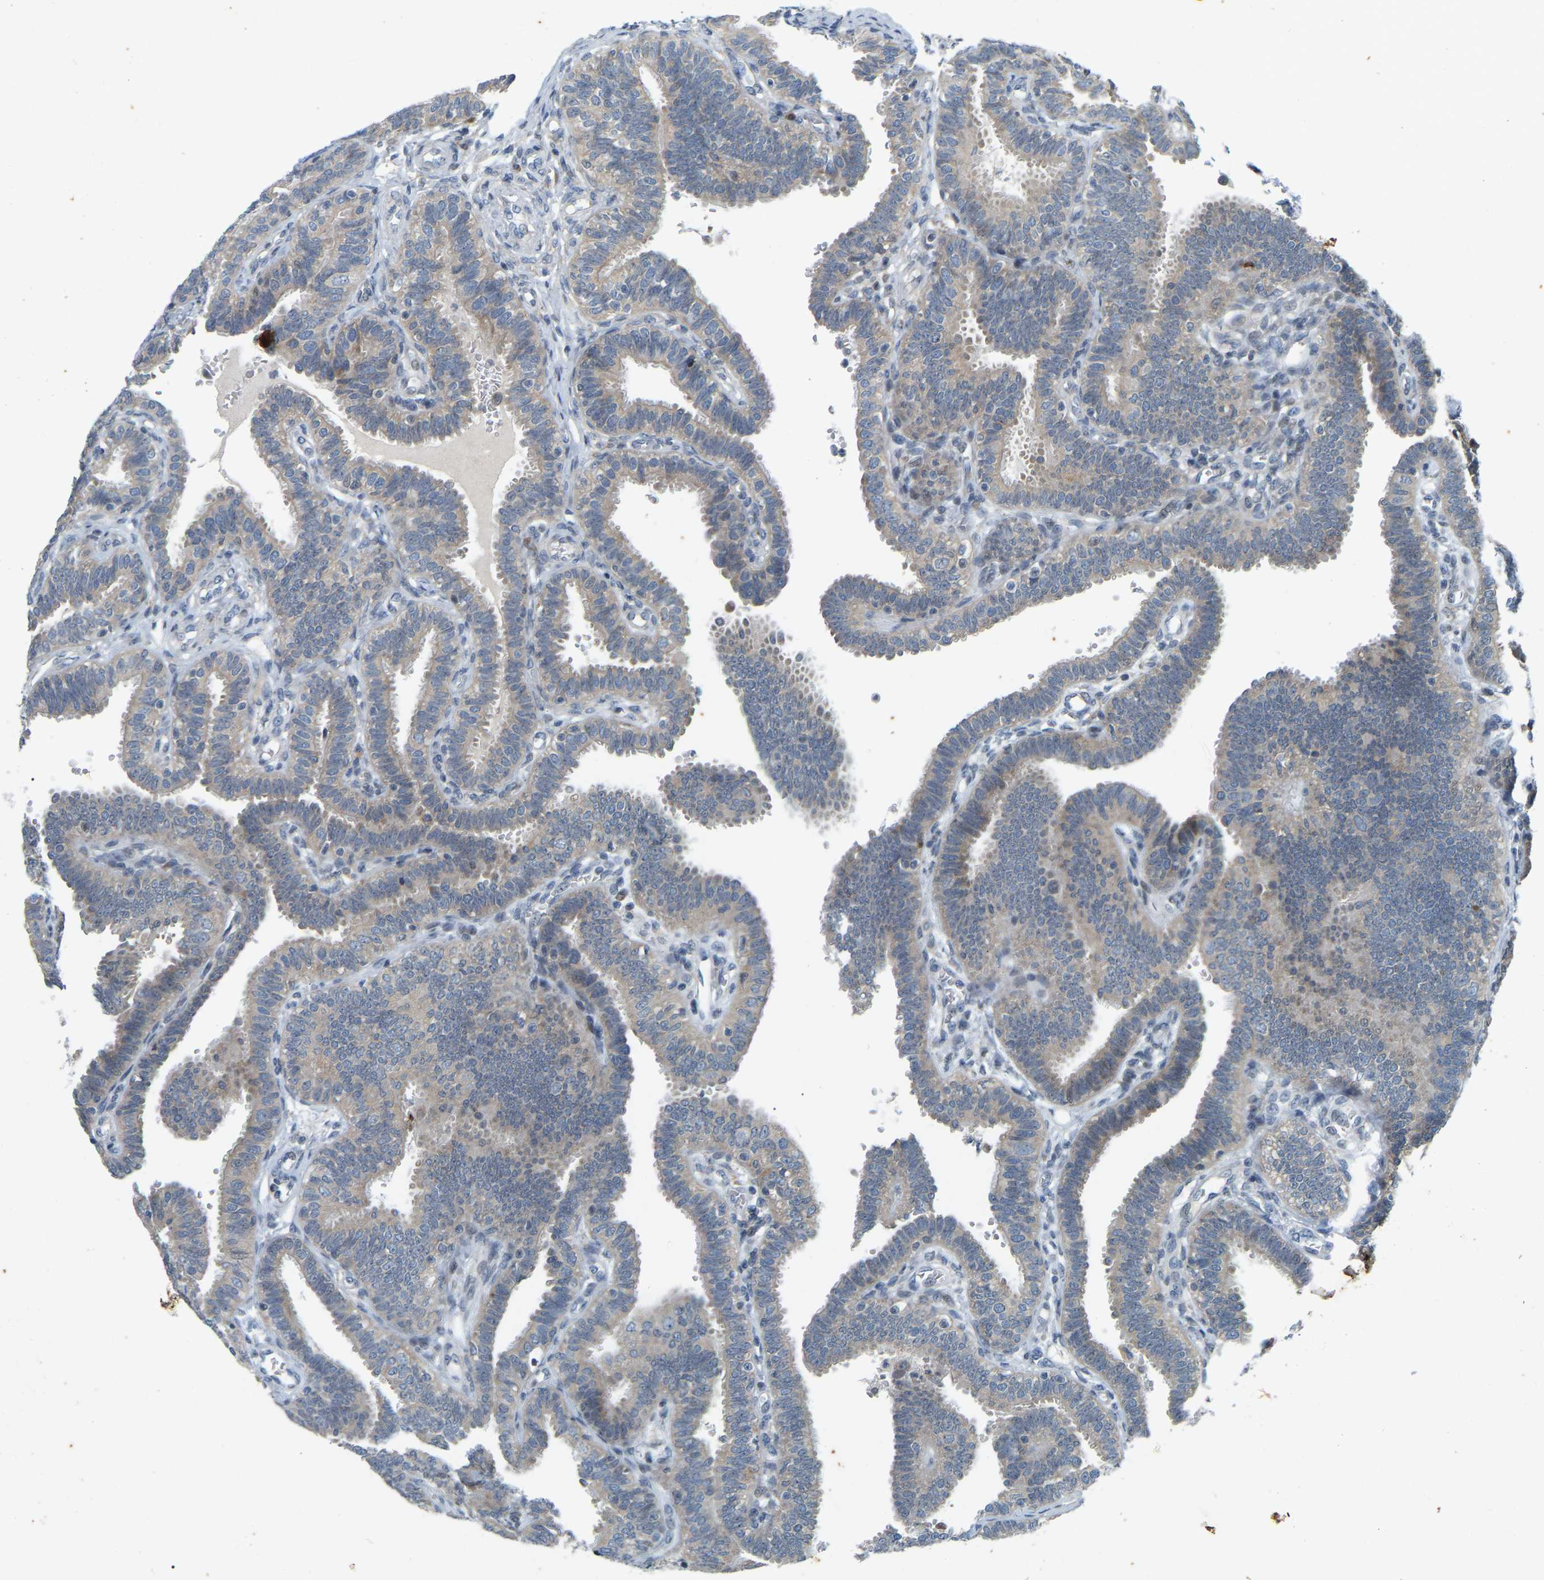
{"staining": {"intensity": "weak", "quantity": "<25%", "location": "cytoplasmic/membranous"}, "tissue": "fallopian tube", "cell_type": "Glandular cells", "image_type": "normal", "snomed": [{"axis": "morphology", "description": "Normal tissue, NOS"}, {"axis": "topography", "description": "Fallopian tube"}, {"axis": "topography", "description": "Placenta"}], "caption": "This is a photomicrograph of immunohistochemistry (IHC) staining of normal fallopian tube, which shows no expression in glandular cells.", "gene": "ENSG00000283765", "patient": {"sex": "female", "age": 34}}